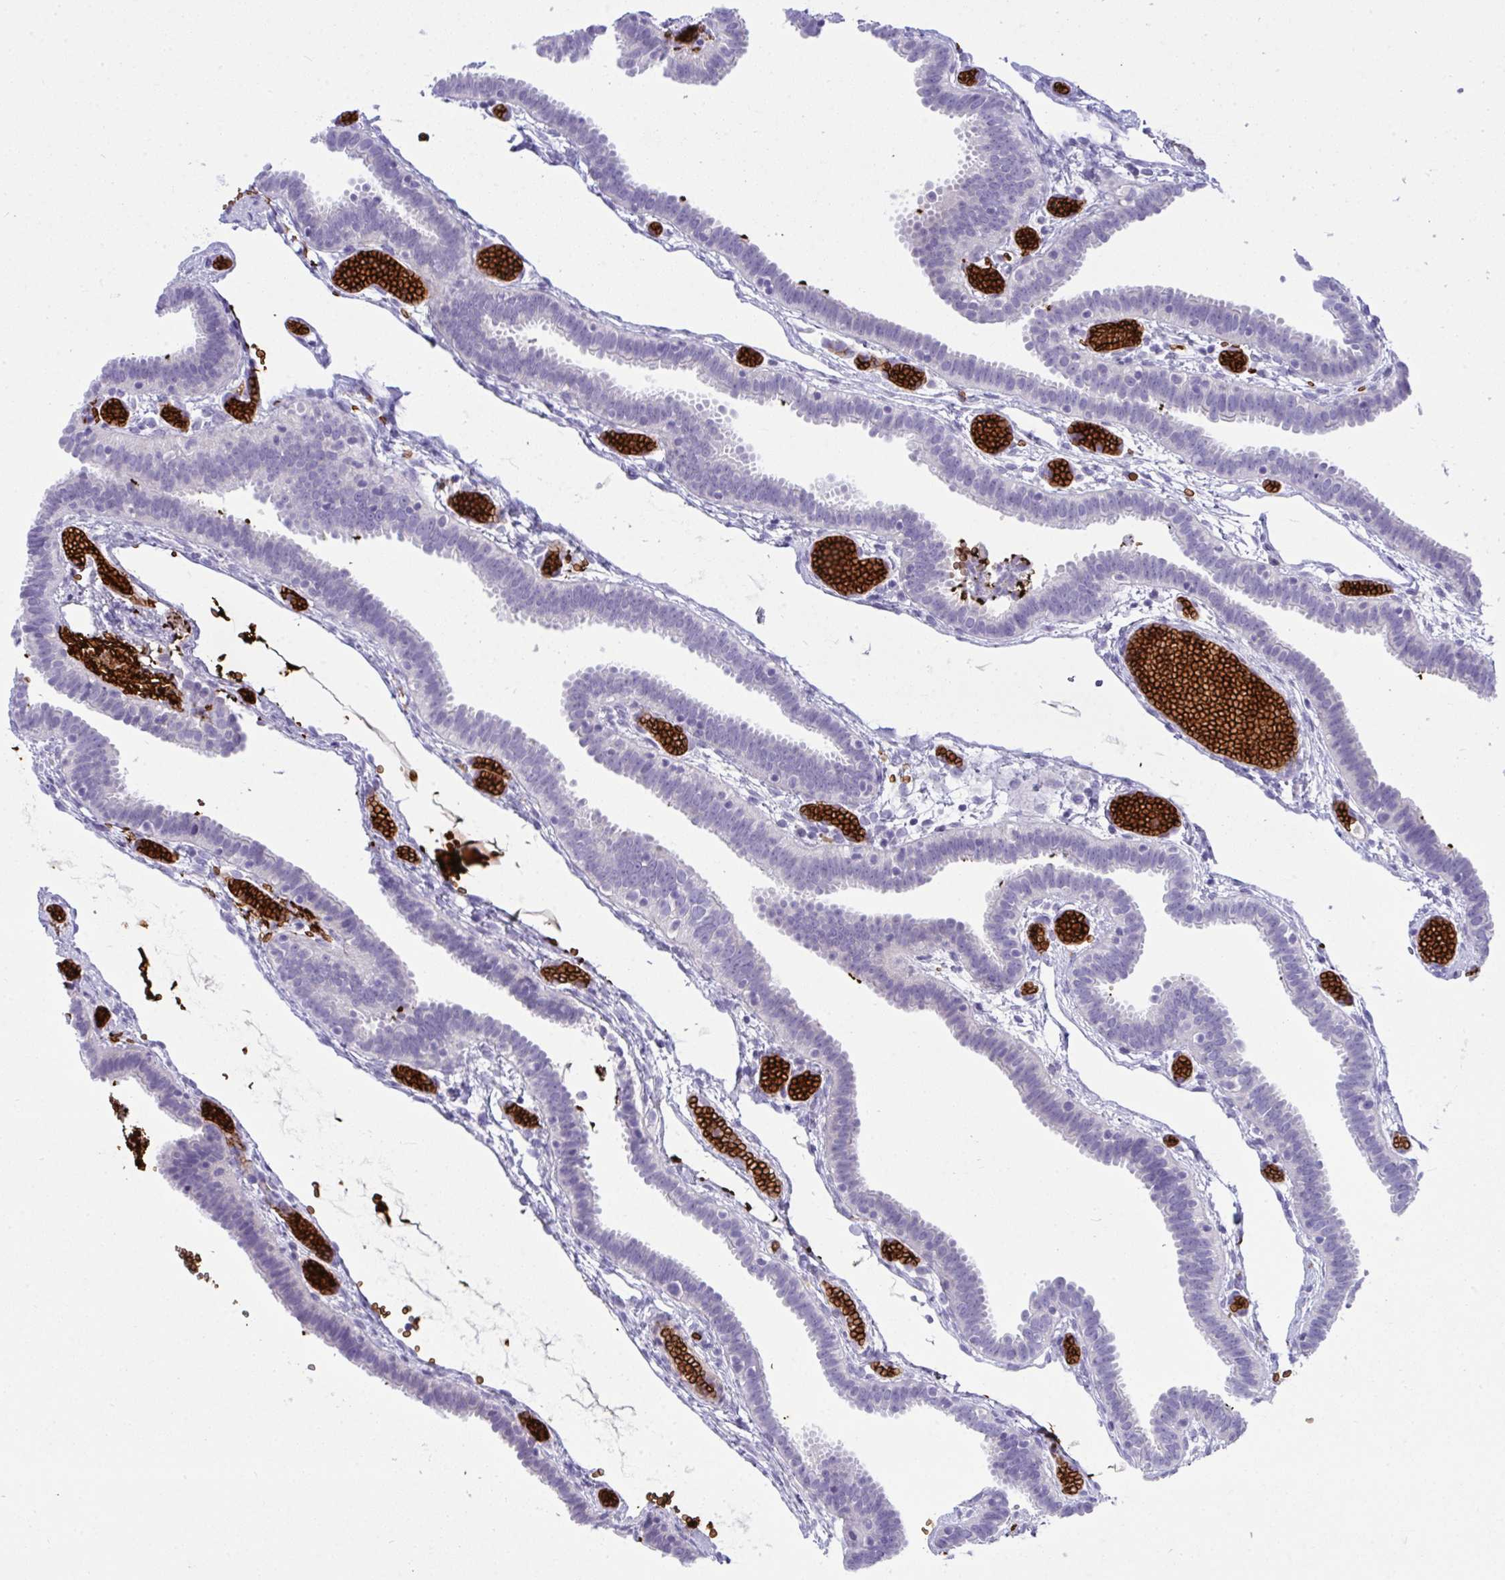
{"staining": {"intensity": "negative", "quantity": "none", "location": "none"}, "tissue": "fallopian tube", "cell_type": "Glandular cells", "image_type": "normal", "snomed": [{"axis": "morphology", "description": "Normal tissue, NOS"}, {"axis": "topography", "description": "Fallopian tube"}], "caption": "High magnification brightfield microscopy of benign fallopian tube stained with DAB (brown) and counterstained with hematoxylin (blue): glandular cells show no significant positivity. (Immunohistochemistry (ihc), brightfield microscopy, high magnification).", "gene": "SPTB", "patient": {"sex": "female", "age": 37}}